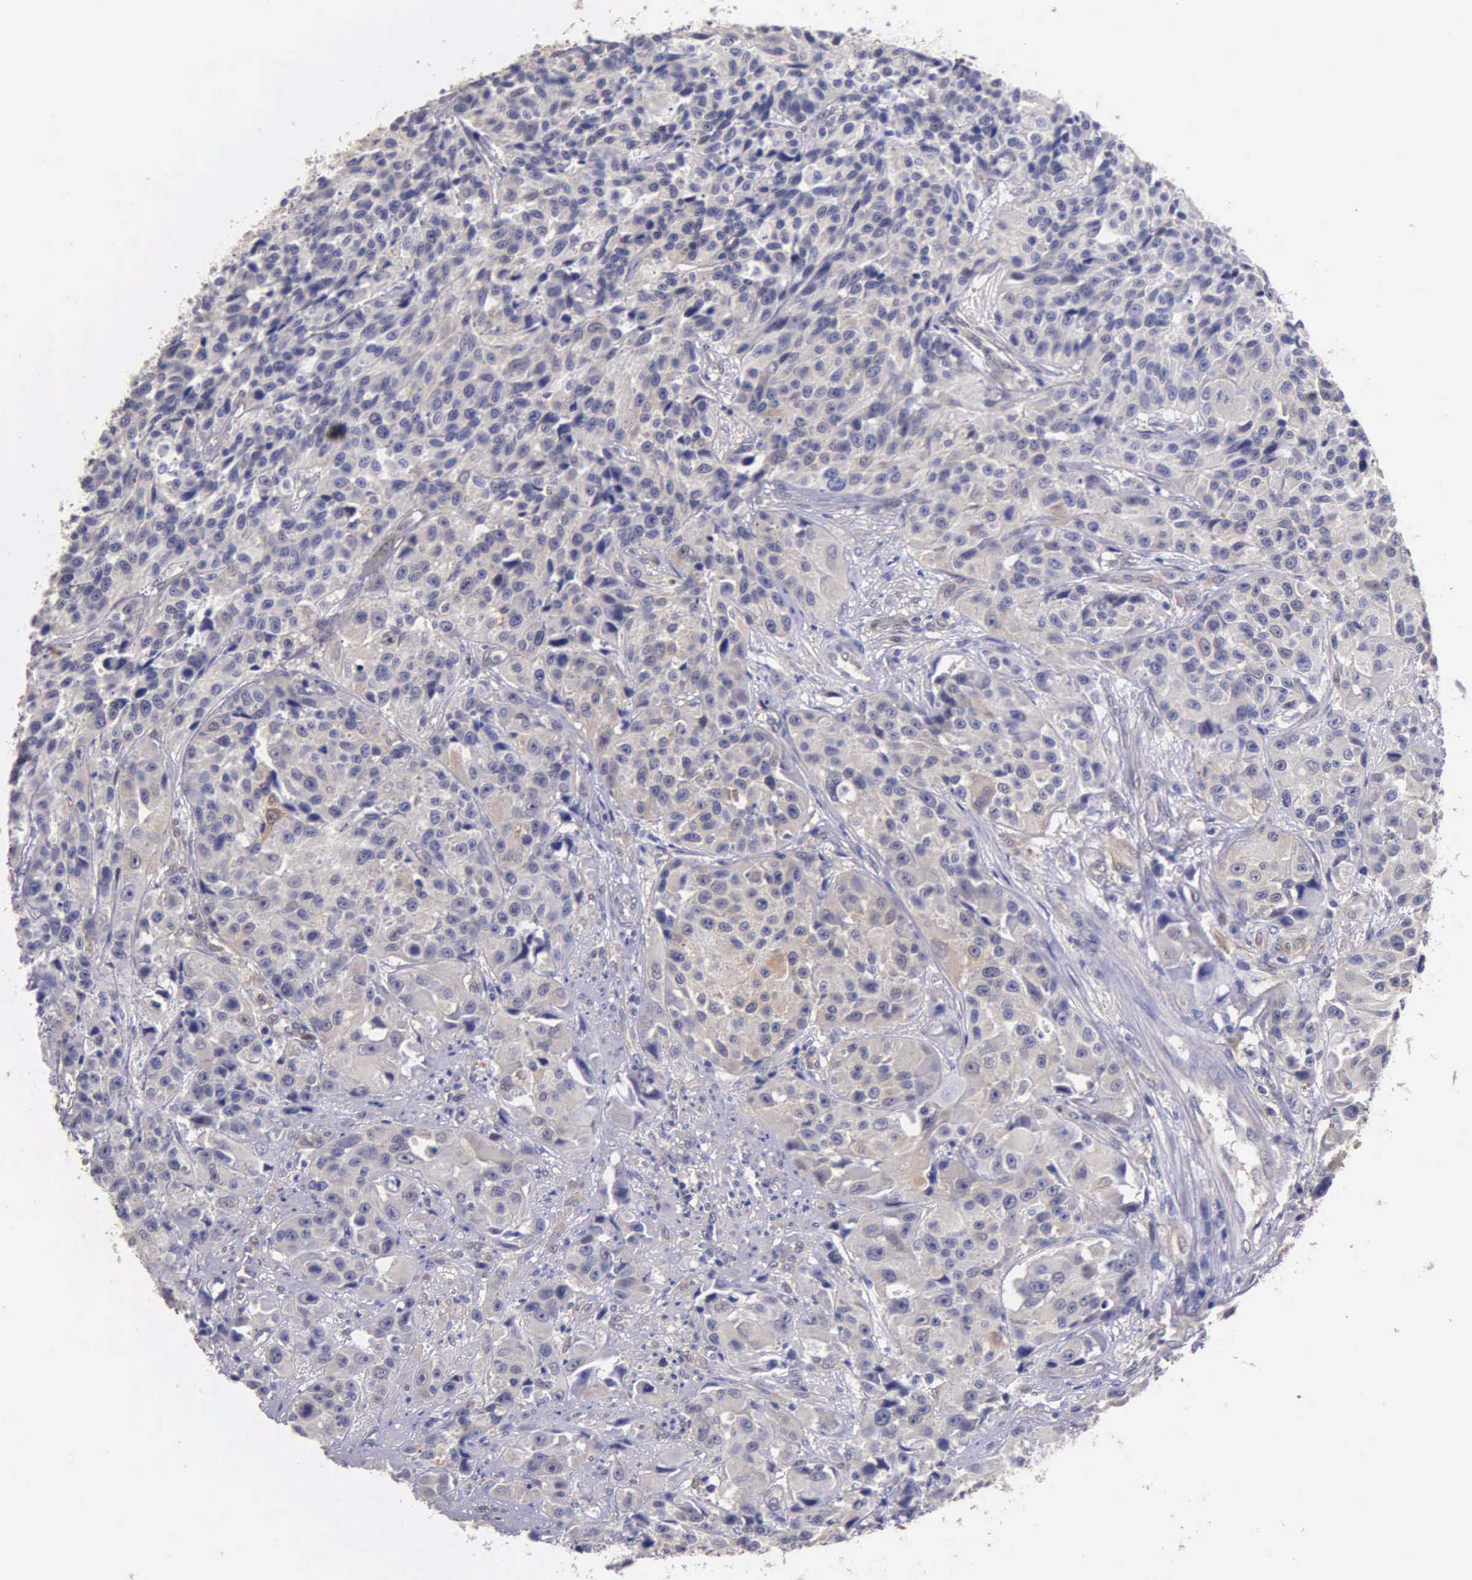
{"staining": {"intensity": "weak", "quantity": ">75%", "location": "cytoplasmic/membranous"}, "tissue": "urothelial cancer", "cell_type": "Tumor cells", "image_type": "cancer", "snomed": [{"axis": "morphology", "description": "Urothelial carcinoma, High grade"}, {"axis": "topography", "description": "Urinary bladder"}], "caption": "A photomicrograph of human high-grade urothelial carcinoma stained for a protein exhibits weak cytoplasmic/membranous brown staining in tumor cells.", "gene": "GSTT2", "patient": {"sex": "female", "age": 81}}